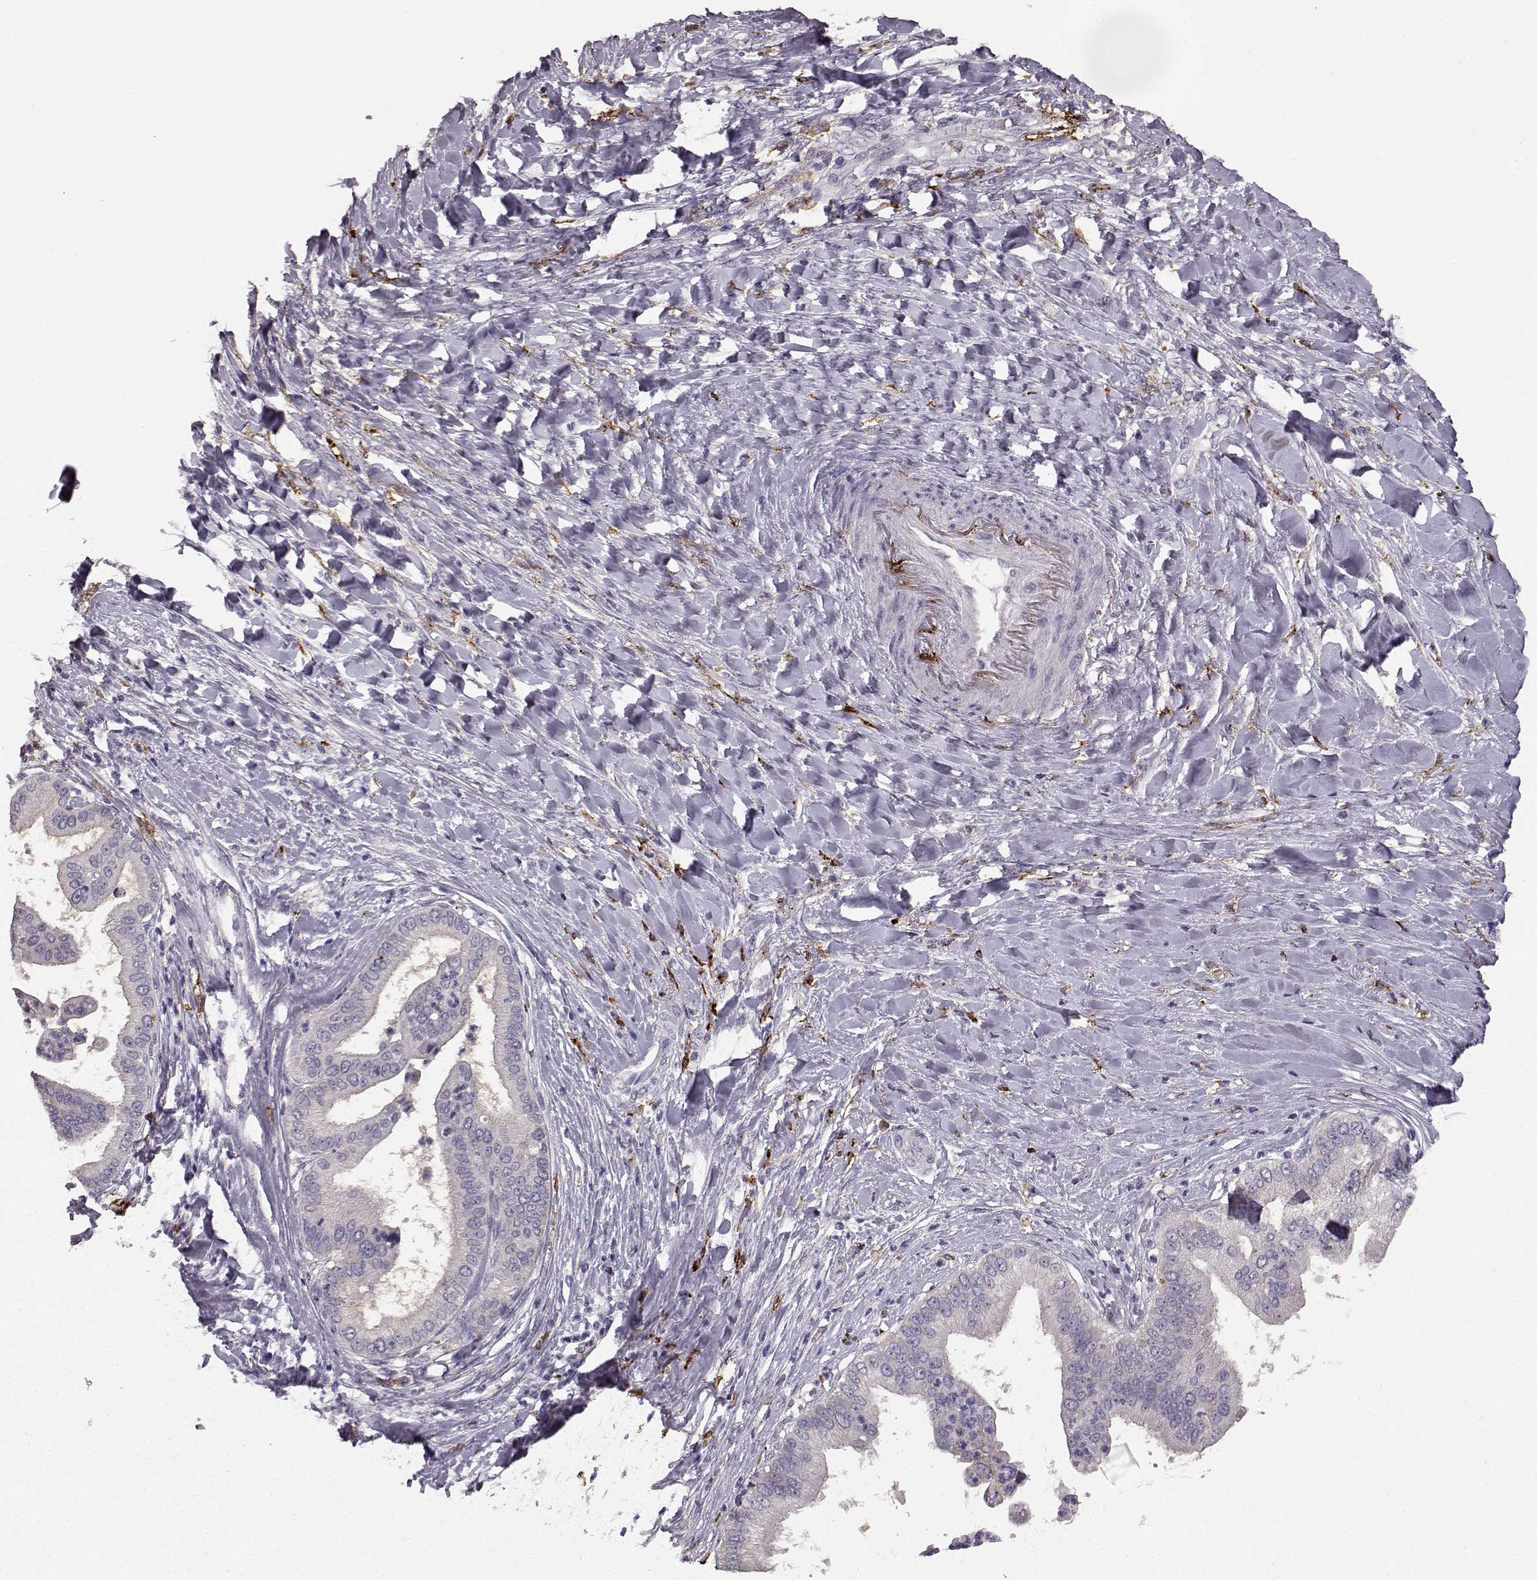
{"staining": {"intensity": "negative", "quantity": "none", "location": "none"}, "tissue": "liver cancer", "cell_type": "Tumor cells", "image_type": "cancer", "snomed": [{"axis": "morphology", "description": "Cholangiocarcinoma"}, {"axis": "topography", "description": "Liver"}], "caption": "This is an immunohistochemistry image of human liver cancer (cholangiocarcinoma). There is no staining in tumor cells.", "gene": "CCNF", "patient": {"sex": "female", "age": 54}}